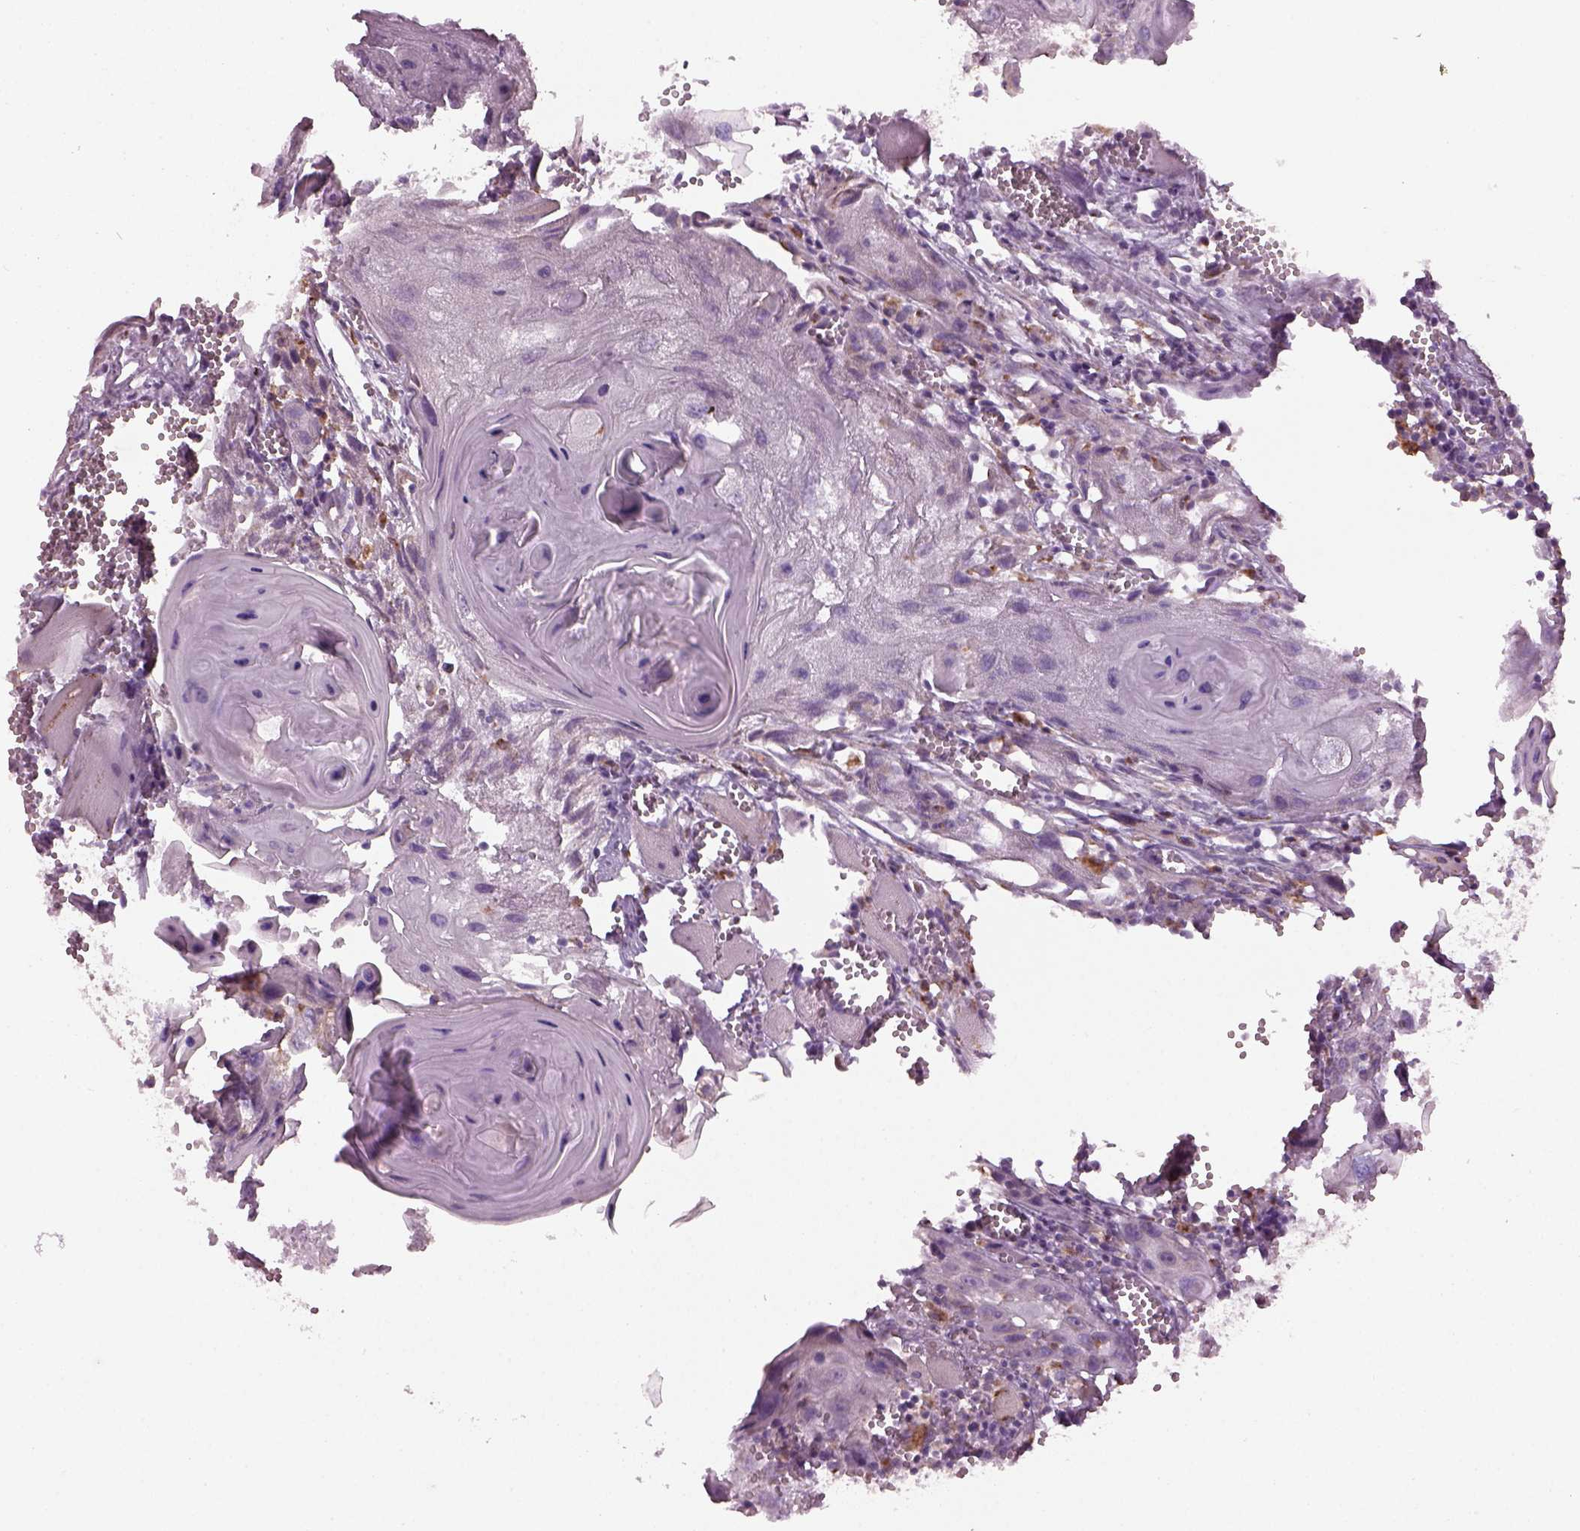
{"staining": {"intensity": "negative", "quantity": "none", "location": "none"}, "tissue": "head and neck cancer", "cell_type": "Tumor cells", "image_type": "cancer", "snomed": [{"axis": "morphology", "description": "Squamous cell carcinoma, NOS"}, {"axis": "topography", "description": "Head-Neck"}], "caption": "Histopathology image shows no protein expression in tumor cells of head and neck cancer (squamous cell carcinoma) tissue.", "gene": "TMEM231", "patient": {"sex": "female", "age": 80}}